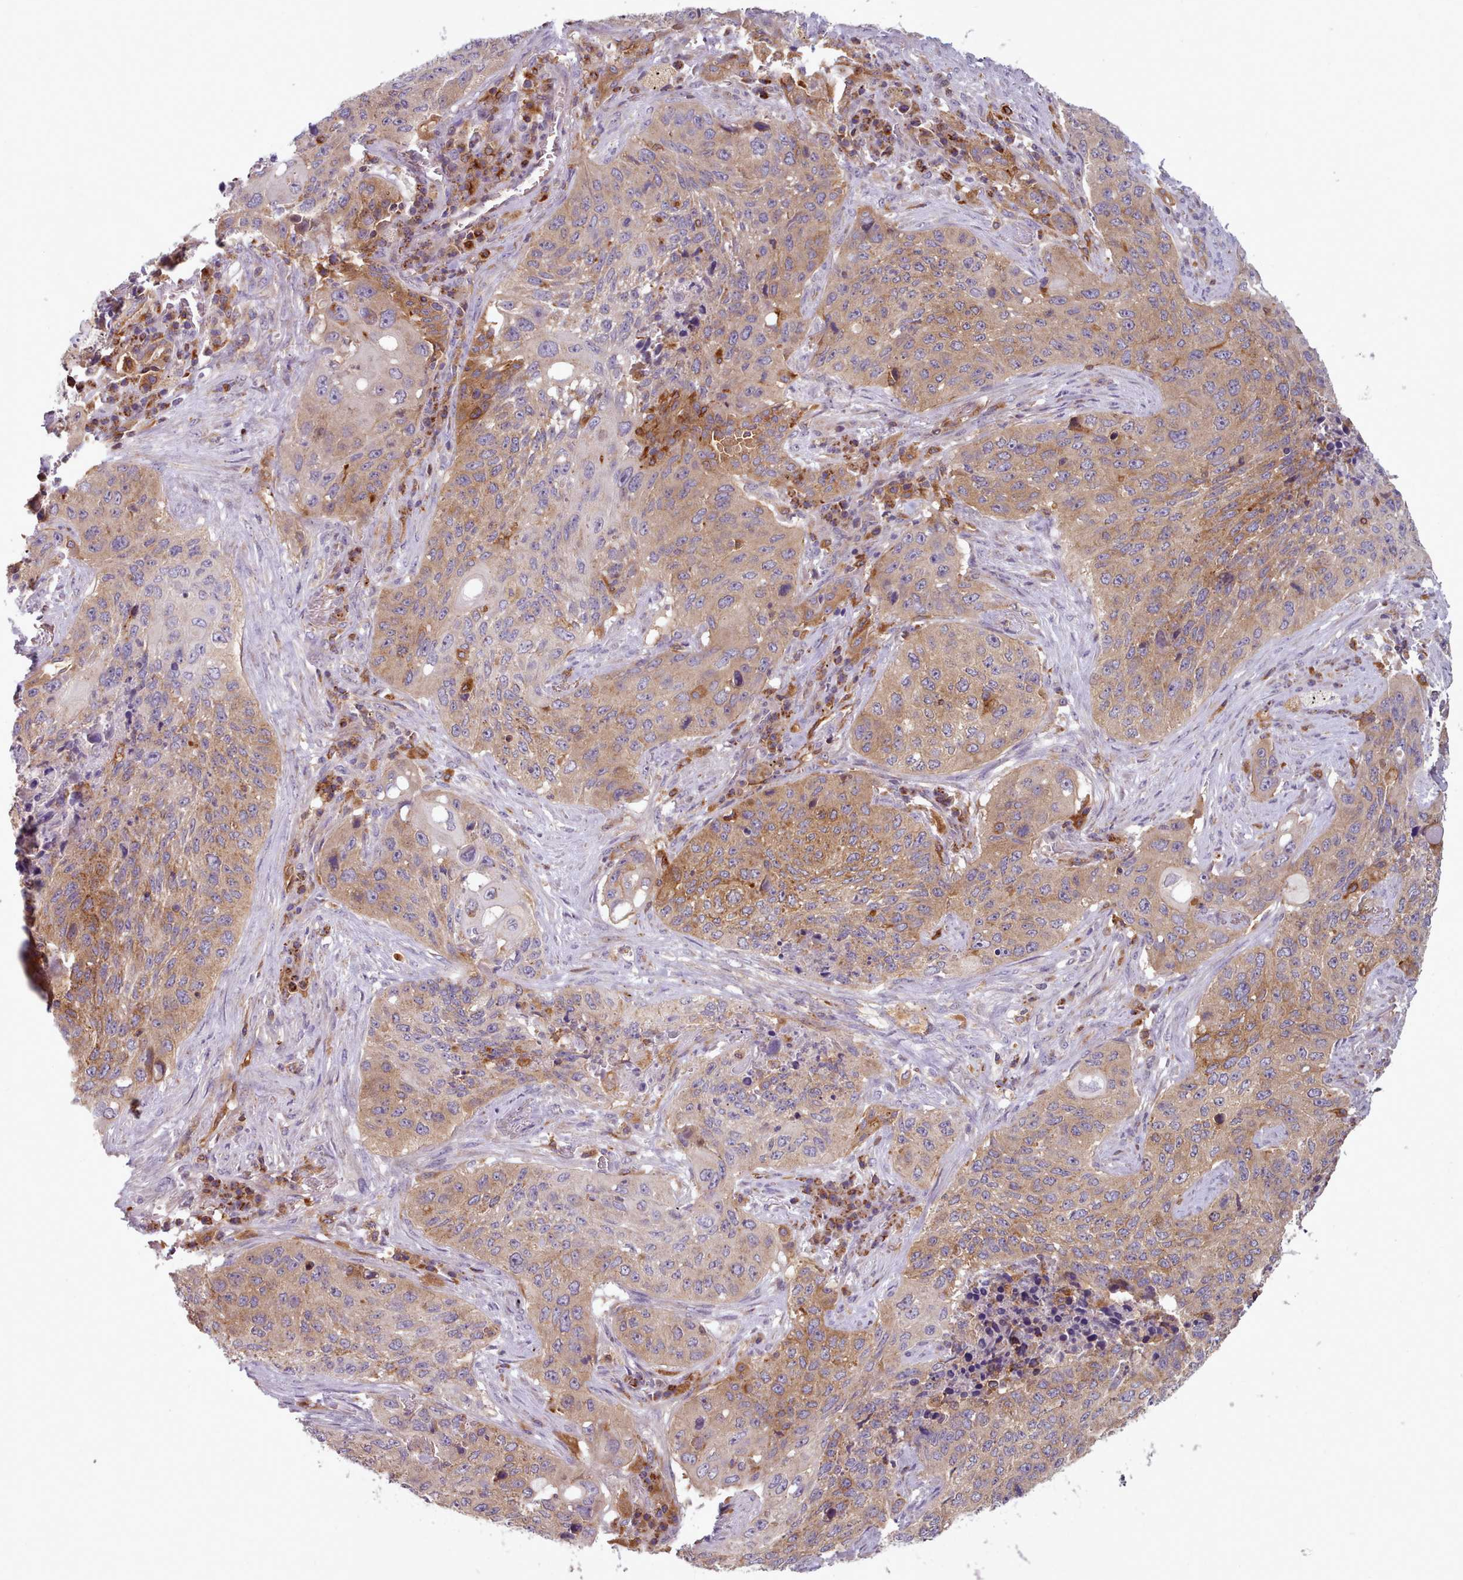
{"staining": {"intensity": "moderate", "quantity": ">75%", "location": "cytoplasmic/membranous"}, "tissue": "lung cancer", "cell_type": "Tumor cells", "image_type": "cancer", "snomed": [{"axis": "morphology", "description": "Squamous cell carcinoma, NOS"}, {"axis": "topography", "description": "Lung"}], "caption": "Immunohistochemical staining of human lung squamous cell carcinoma reveals moderate cytoplasmic/membranous protein positivity in approximately >75% of tumor cells.", "gene": "CRYBG1", "patient": {"sex": "female", "age": 63}}